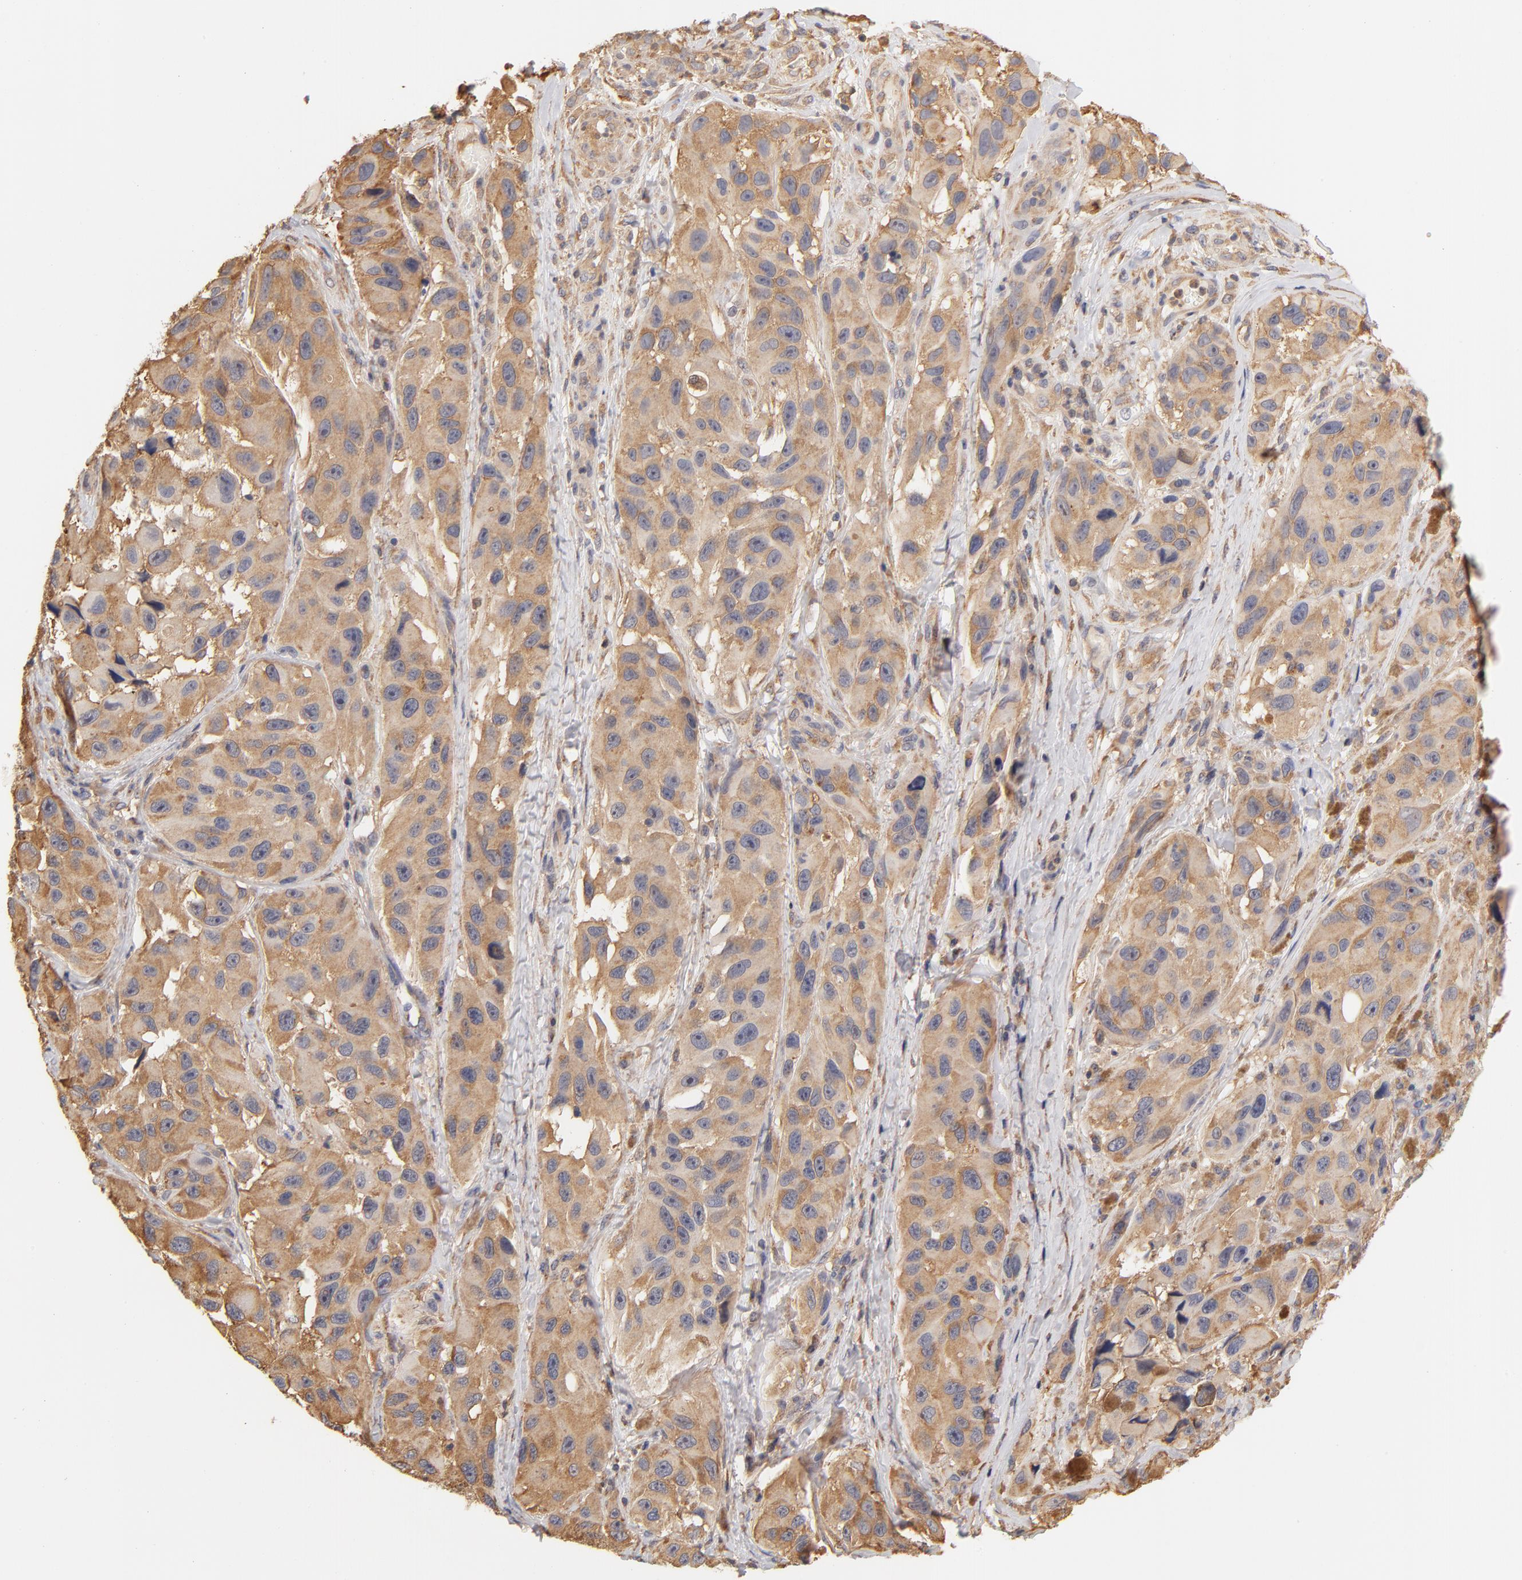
{"staining": {"intensity": "moderate", "quantity": ">75%", "location": "cytoplasmic/membranous"}, "tissue": "melanoma", "cell_type": "Tumor cells", "image_type": "cancer", "snomed": [{"axis": "morphology", "description": "Malignant melanoma, NOS"}, {"axis": "topography", "description": "Skin"}], "caption": "Human melanoma stained with a brown dye demonstrates moderate cytoplasmic/membranous positive expression in about >75% of tumor cells.", "gene": "FCMR", "patient": {"sex": "female", "age": 73}}